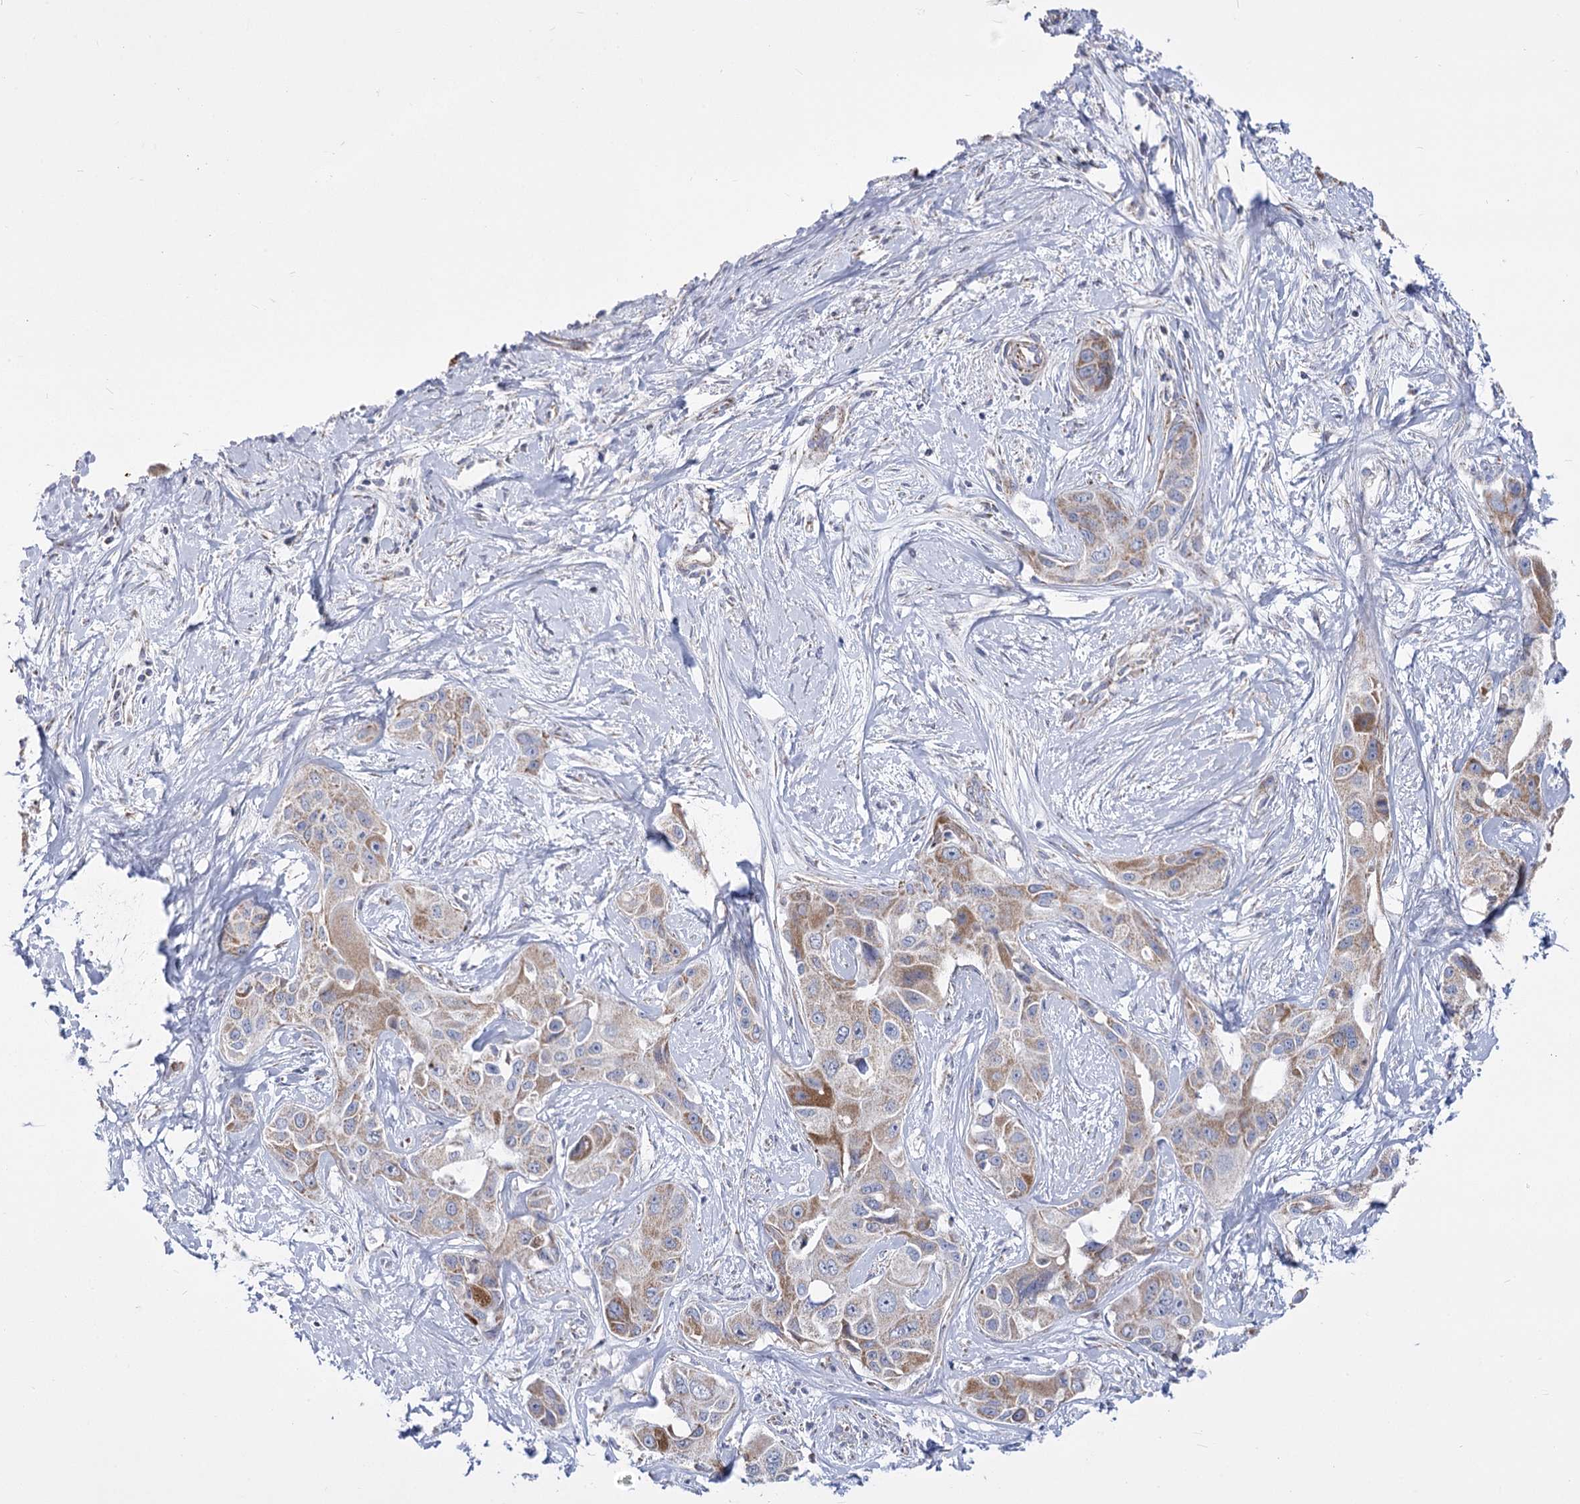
{"staining": {"intensity": "moderate", "quantity": "25%-75%", "location": "cytoplasmic/membranous"}, "tissue": "liver cancer", "cell_type": "Tumor cells", "image_type": "cancer", "snomed": [{"axis": "morphology", "description": "Cholangiocarcinoma"}, {"axis": "topography", "description": "Liver"}], "caption": "Liver cancer stained with a brown dye reveals moderate cytoplasmic/membranous positive staining in approximately 25%-75% of tumor cells.", "gene": "PDHB", "patient": {"sex": "male", "age": 59}}